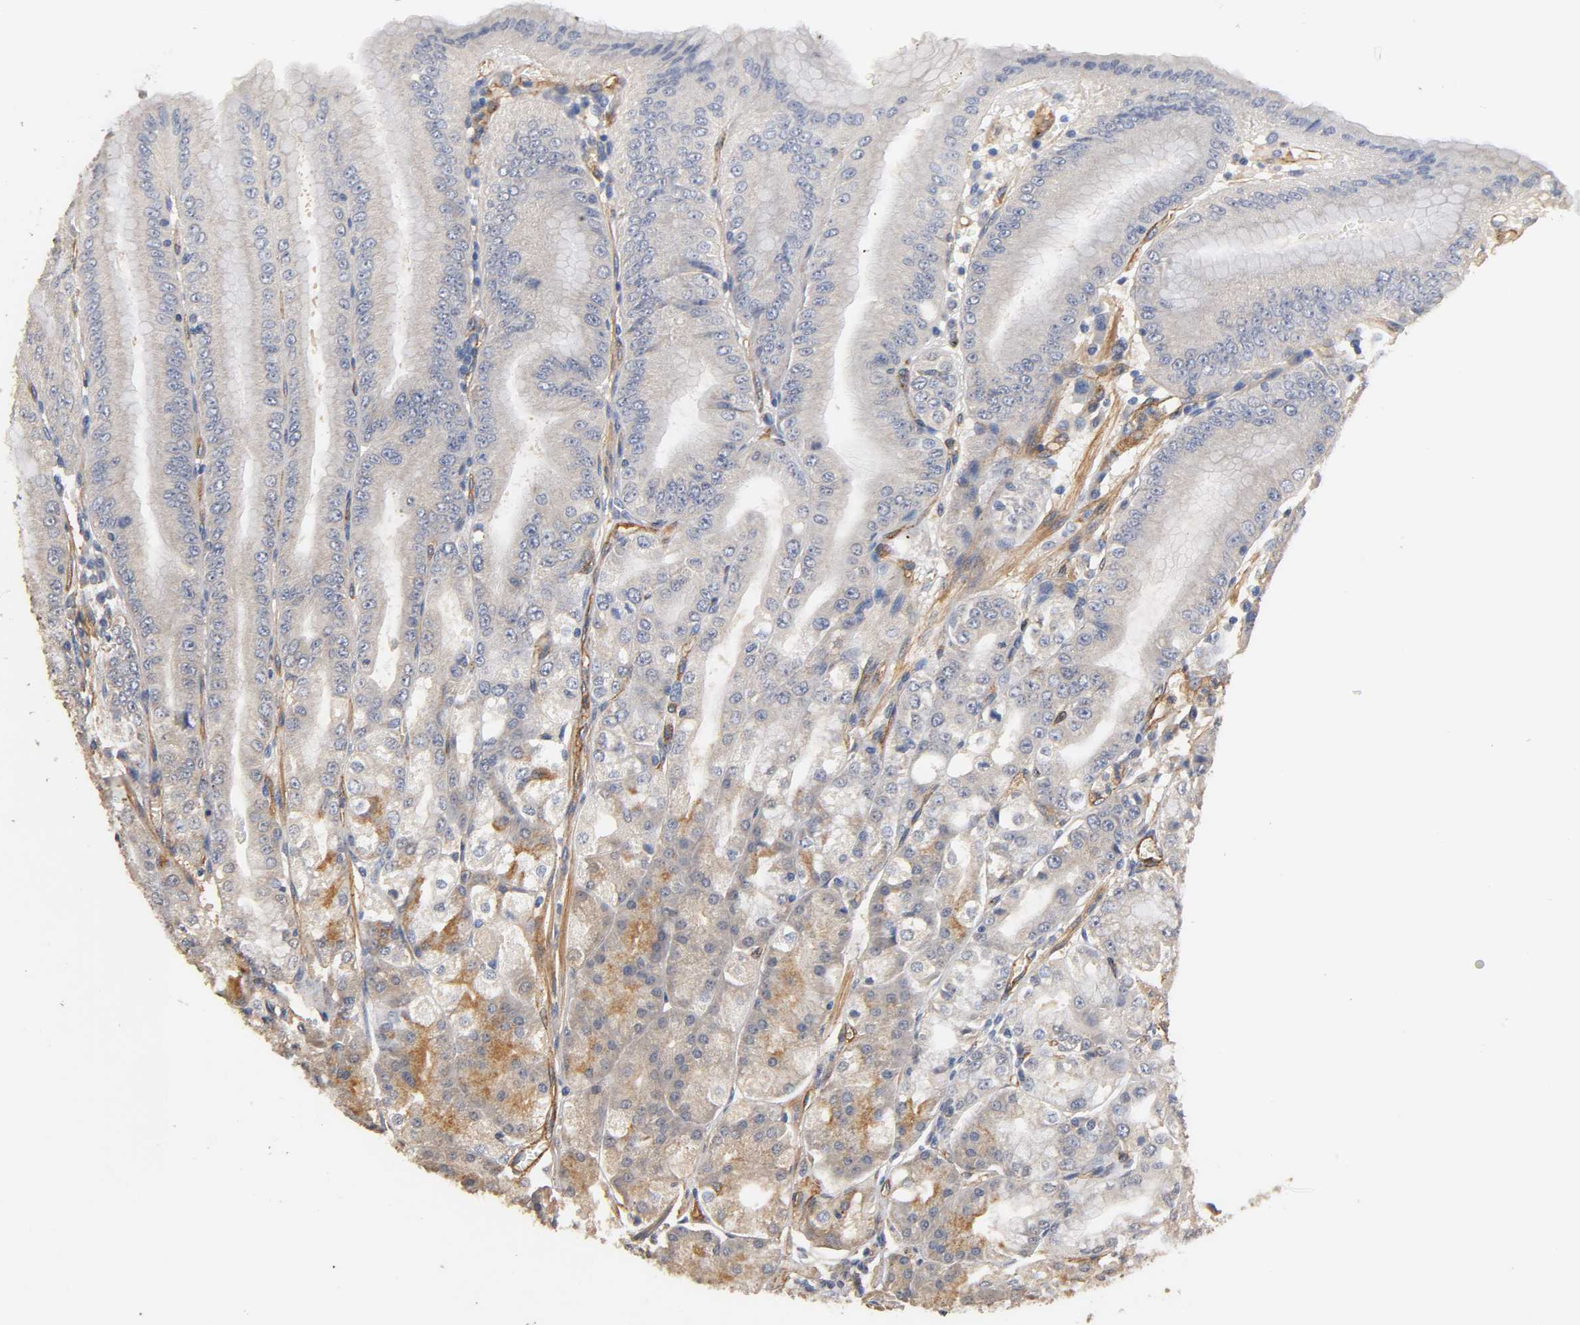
{"staining": {"intensity": "strong", "quantity": "25%-75%", "location": "cytoplasmic/membranous"}, "tissue": "stomach", "cell_type": "Glandular cells", "image_type": "normal", "snomed": [{"axis": "morphology", "description": "Normal tissue, NOS"}, {"axis": "topography", "description": "Stomach, lower"}], "caption": "Stomach was stained to show a protein in brown. There is high levels of strong cytoplasmic/membranous expression in about 25%-75% of glandular cells. The staining is performed using DAB (3,3'-diaminobenzidine) brown chromogen to label protein expression. The nuclei are counter-stained blue using hematoxylin.", "gene": "IFITM2", "patient": {"sex": "male", "age": 71}}